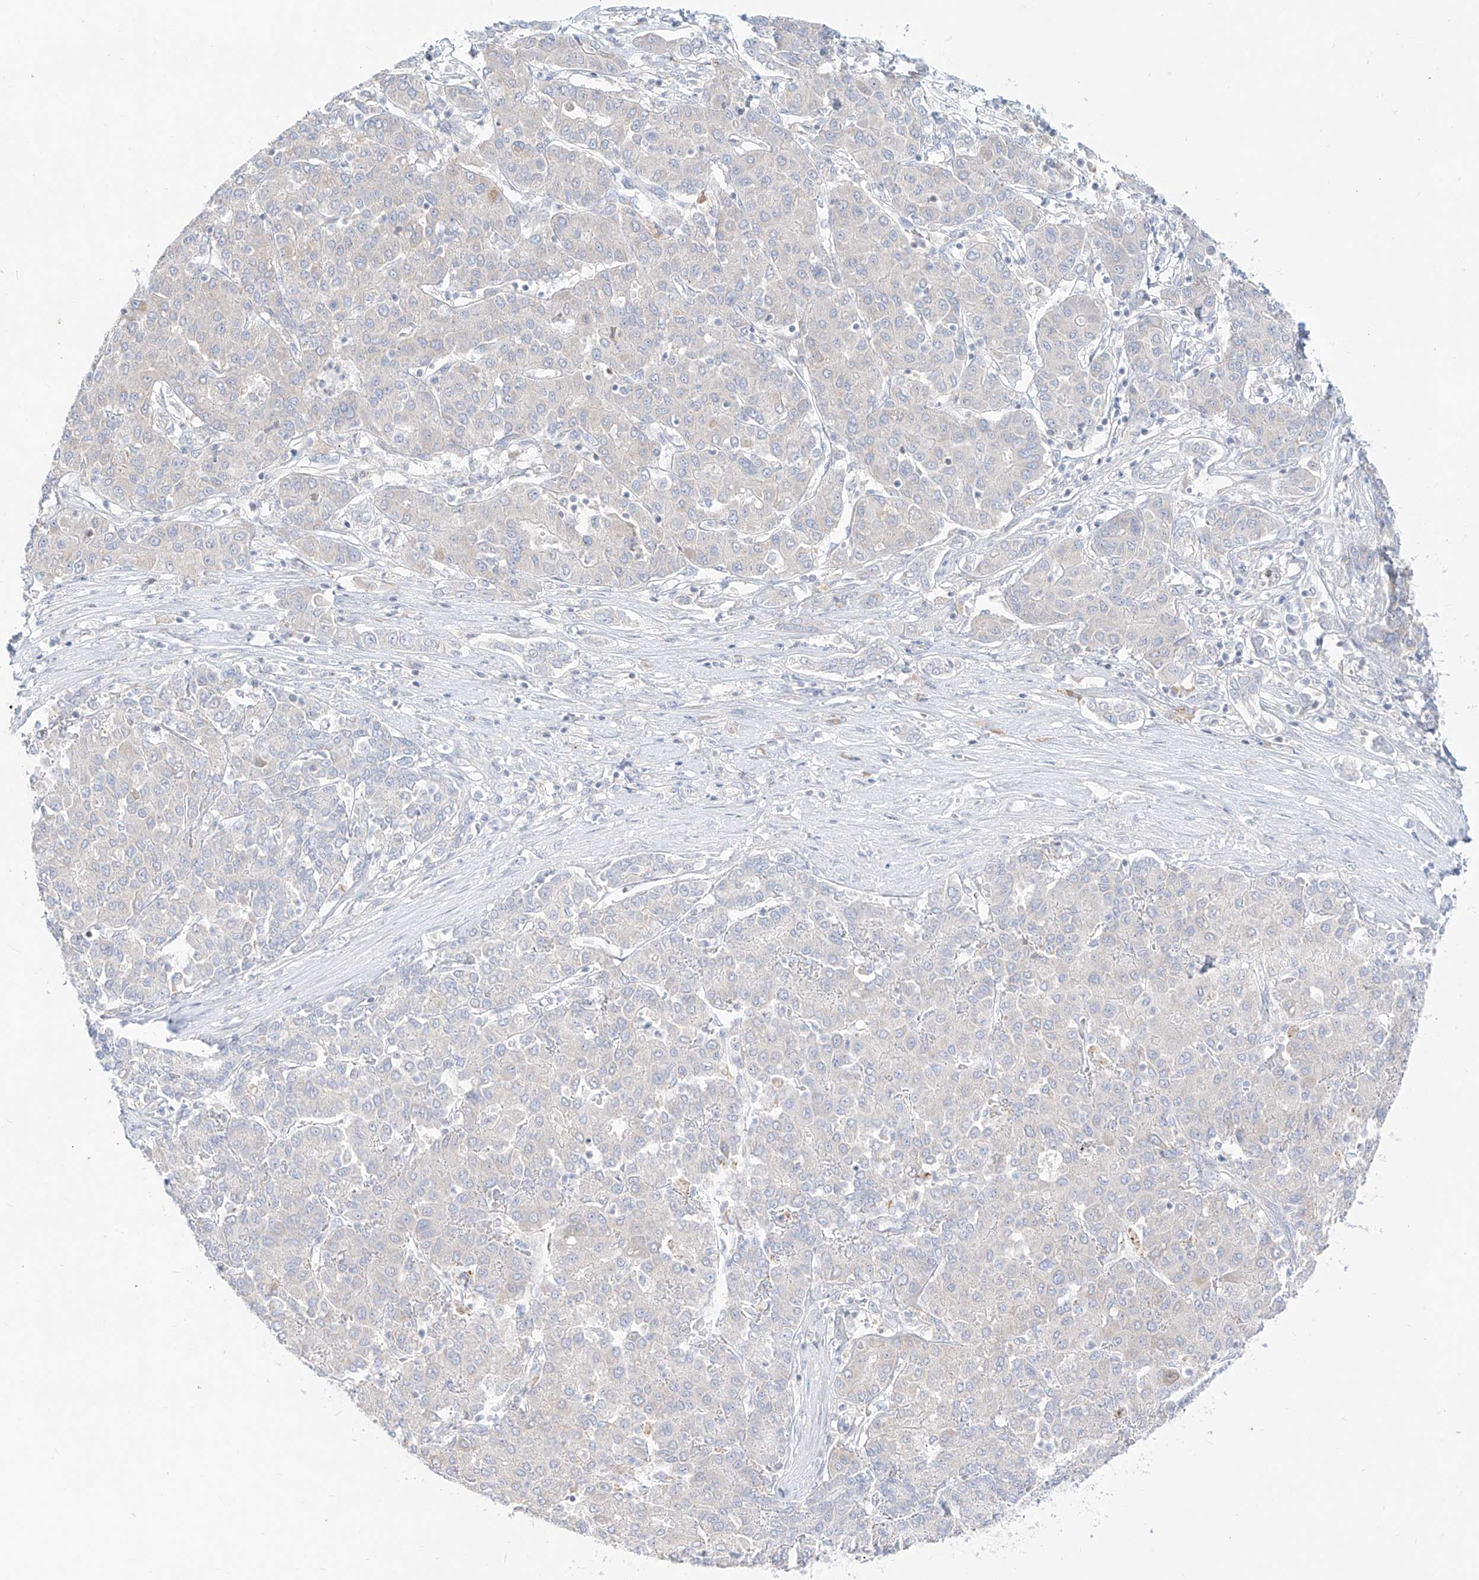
{"staining": {"intensity": "negative", "quantity": "none", "location": "none"}, "tissue": "liver cancer", "cell_type": "Tumor cells", "image_type": "cancer", "snomed": [{"axis": "morphology", "description": "Carcinoma, Hepatocellular, NOS"}, {"axis": "topography", "description": "Liver"}], "caption": "Micrograph shows no significant protein staining in tumor cells of liver hepatocellular carcinoma.", "gene": "SYTL3", "patient": {"sex": "male", "age": 65}}